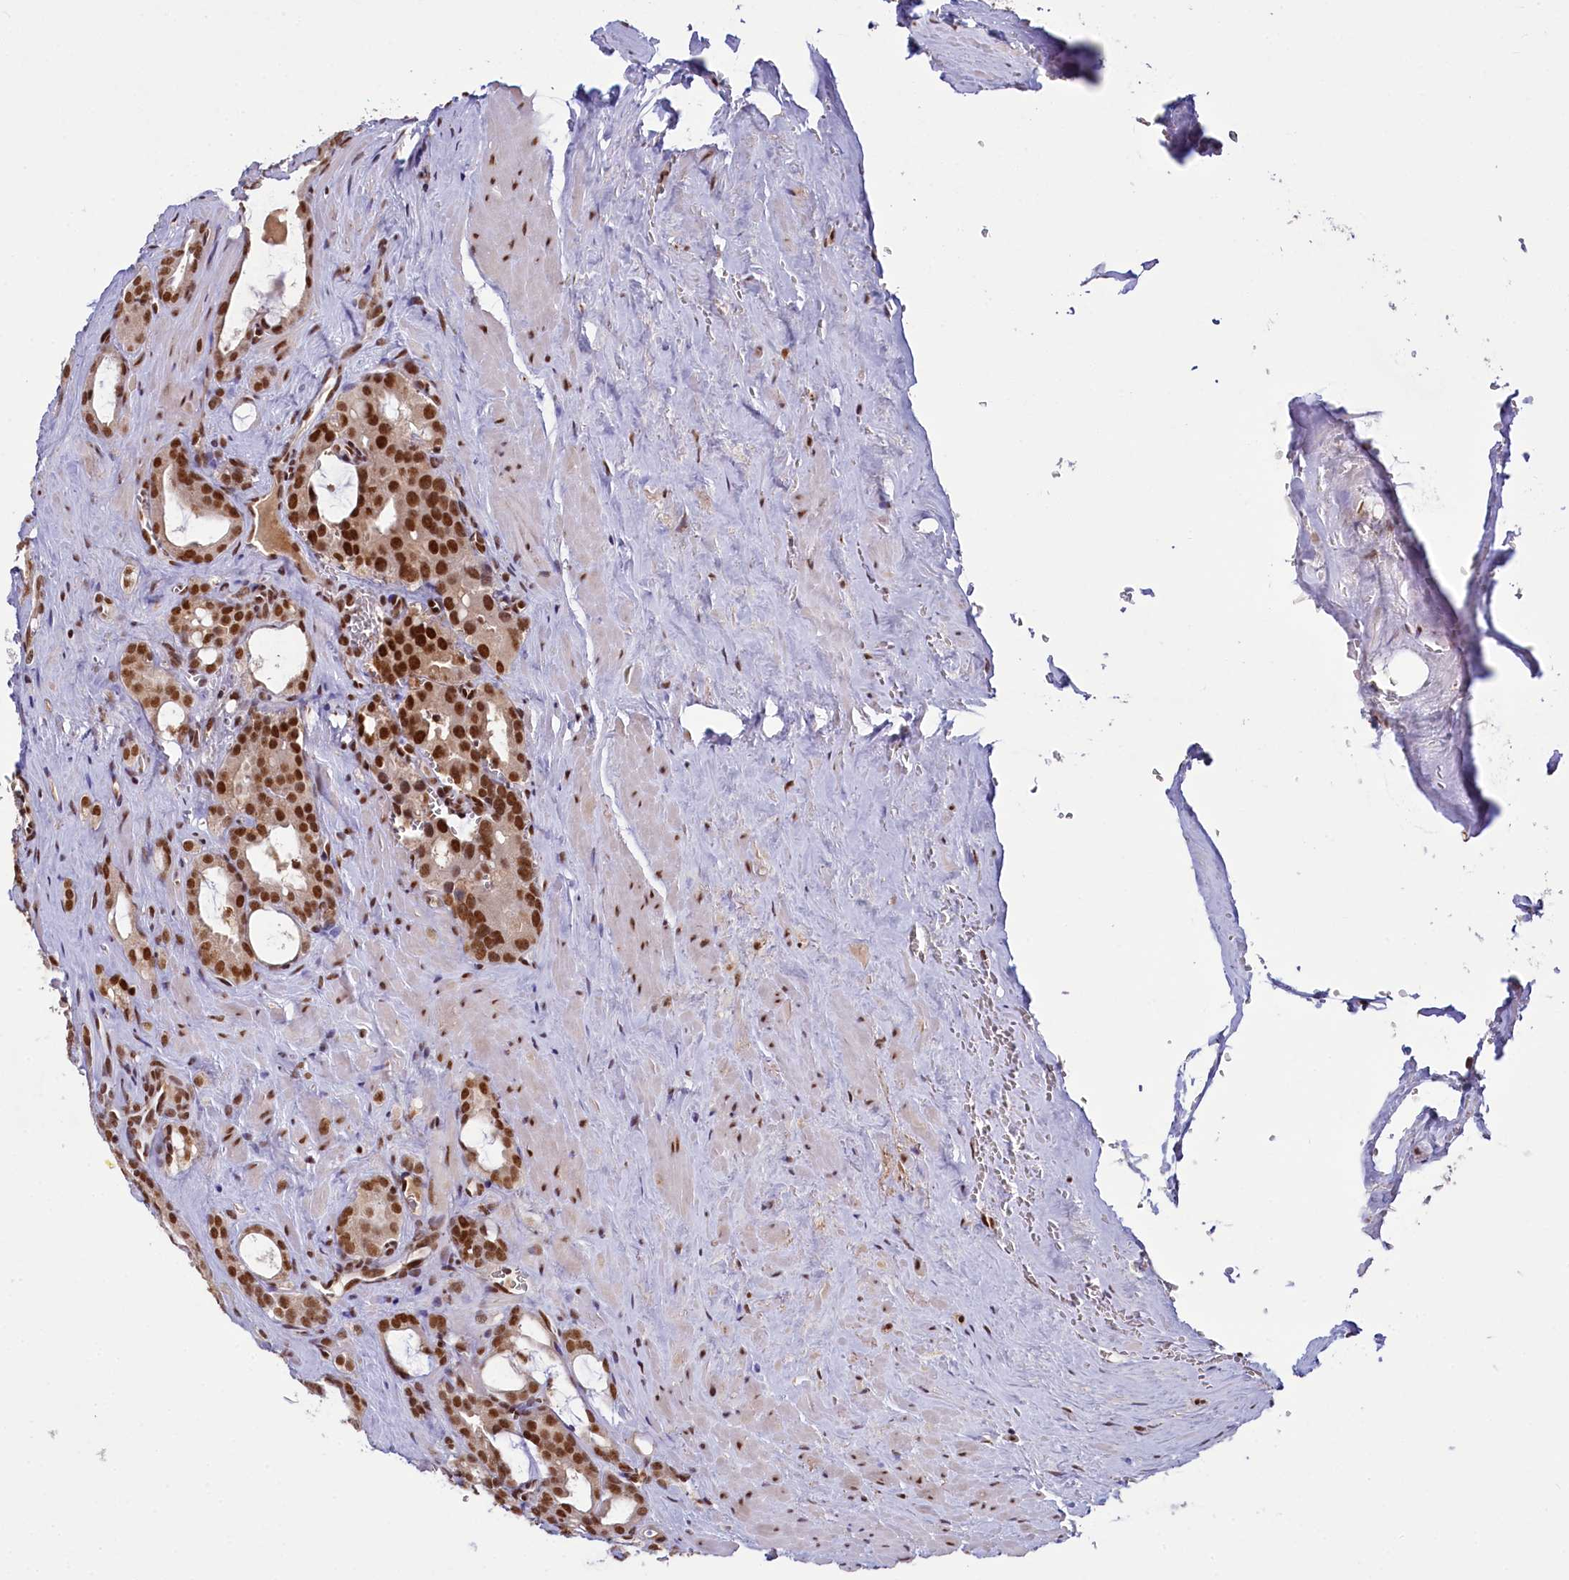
{"staining": {"intensity": "moderate", "quantity": ">75%", "location": "nuclear"}, "tissue": "prostate cancer", "cell_type": "Tumor cells", "image_type": "cancer", "snomed": [{"axis": "morphology", "description": "Adenocarcinoma, High grade"}, {"axis": "topography", "description": "Prostate"}], "caption": "An image showing moderate nuclear positivity in approximately >75% of tumor cells in prostate cancer, as visualized by brown immunohistochemical staining.", "gene": "PPHLN1", "patient": {"sex": "male", "age": 72}}